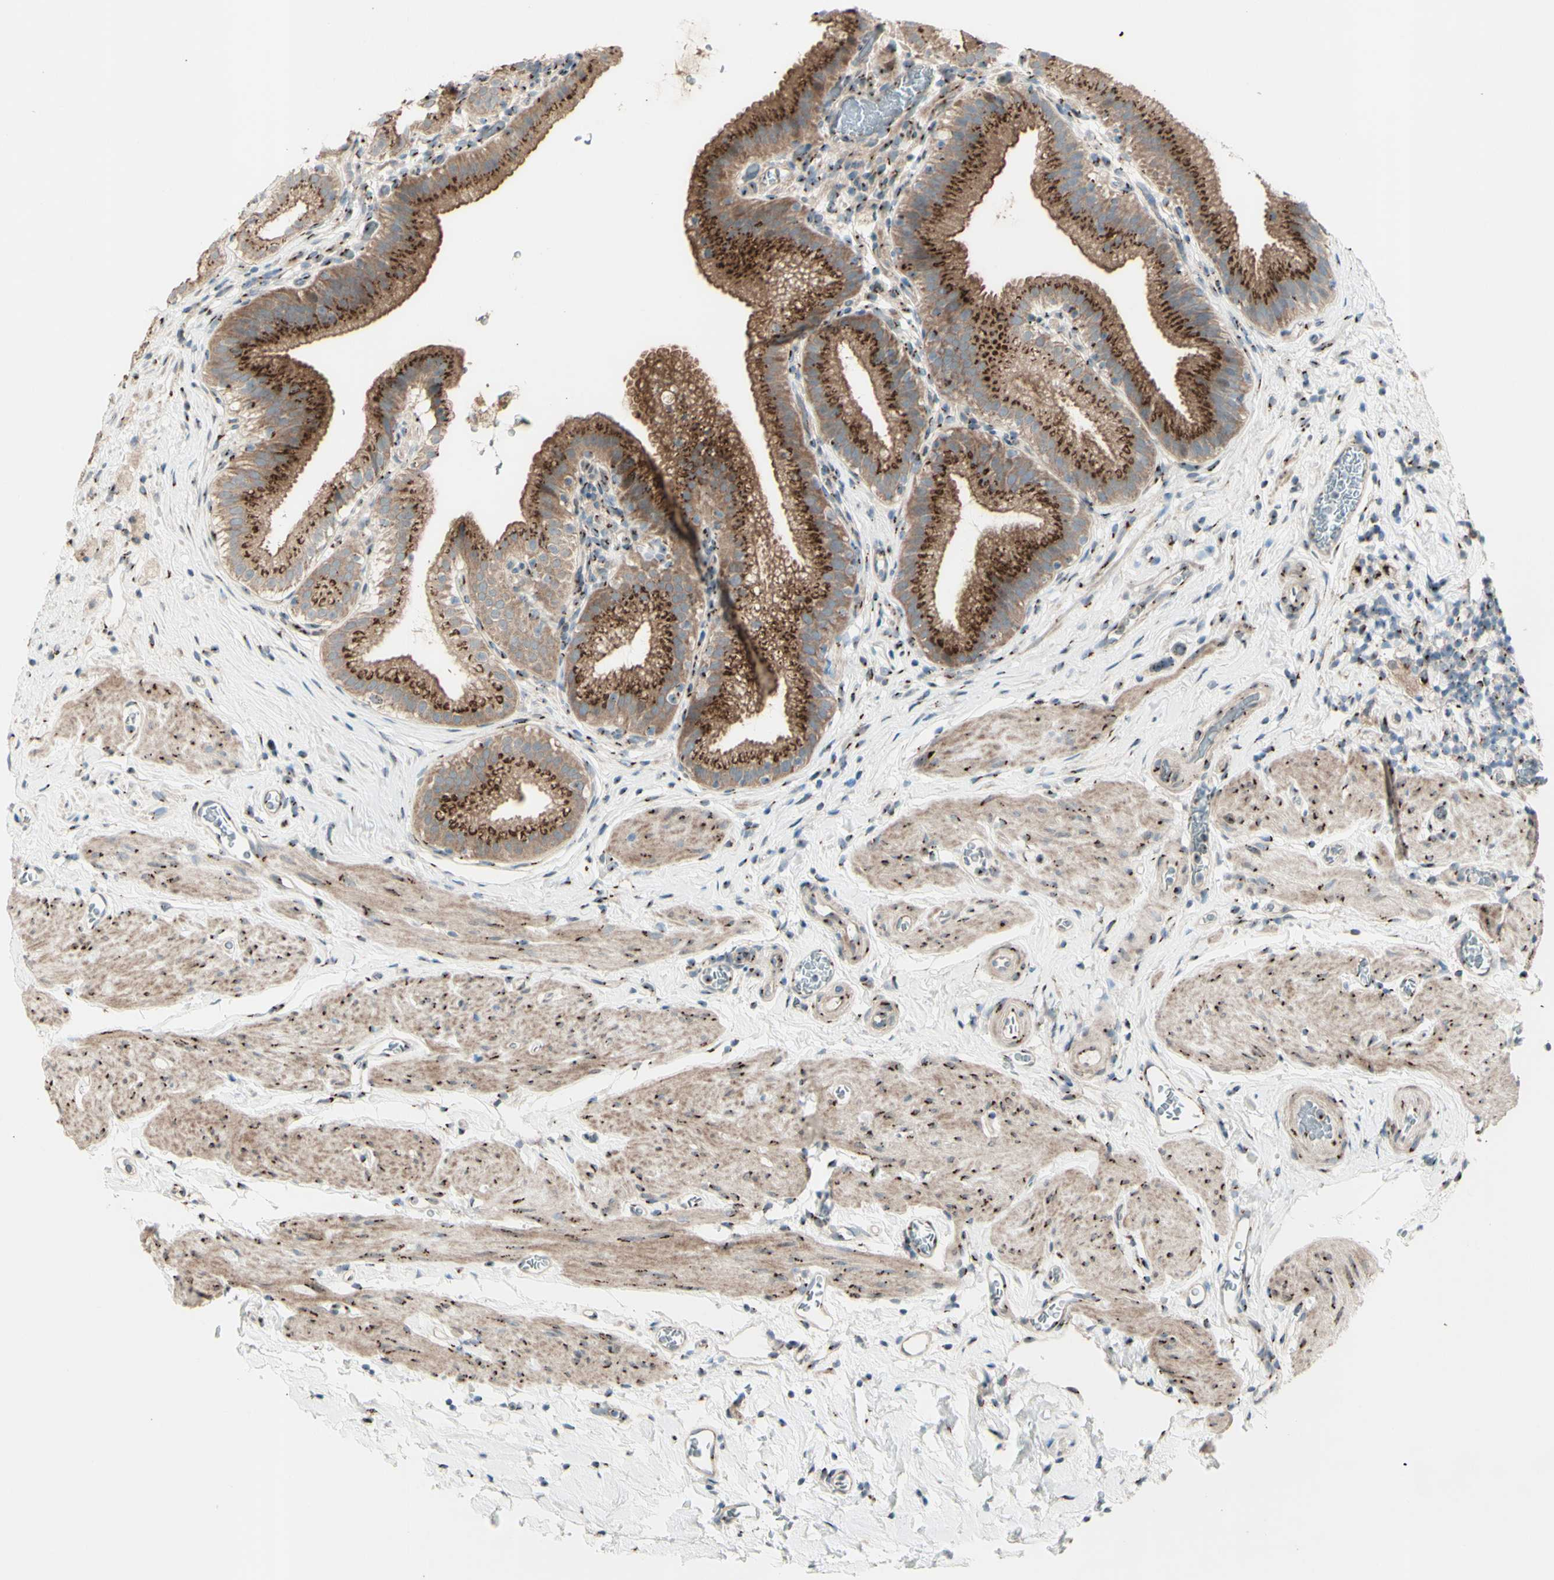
{"staining": {"intensity": "moderate", "quantity": ">75%", "location": "cytoplasmic/membranous"}, "tissue": "gallbladder", "cell_type": "Glandular cells", "image_type": "normal", "snomed": [{"axis": "morphology", "description": "Normal tissue, NOS"}, {"axis": "topography", "description": "Gallbladder"}], "caption": "Benign gallbladder exhibits moderate cytoplasmic/membranous expression in about >75% of glandular cells Nuclei are stained in blue..", "gene": "BPNT2", "patient": {"sex": "male", "age": 54}}